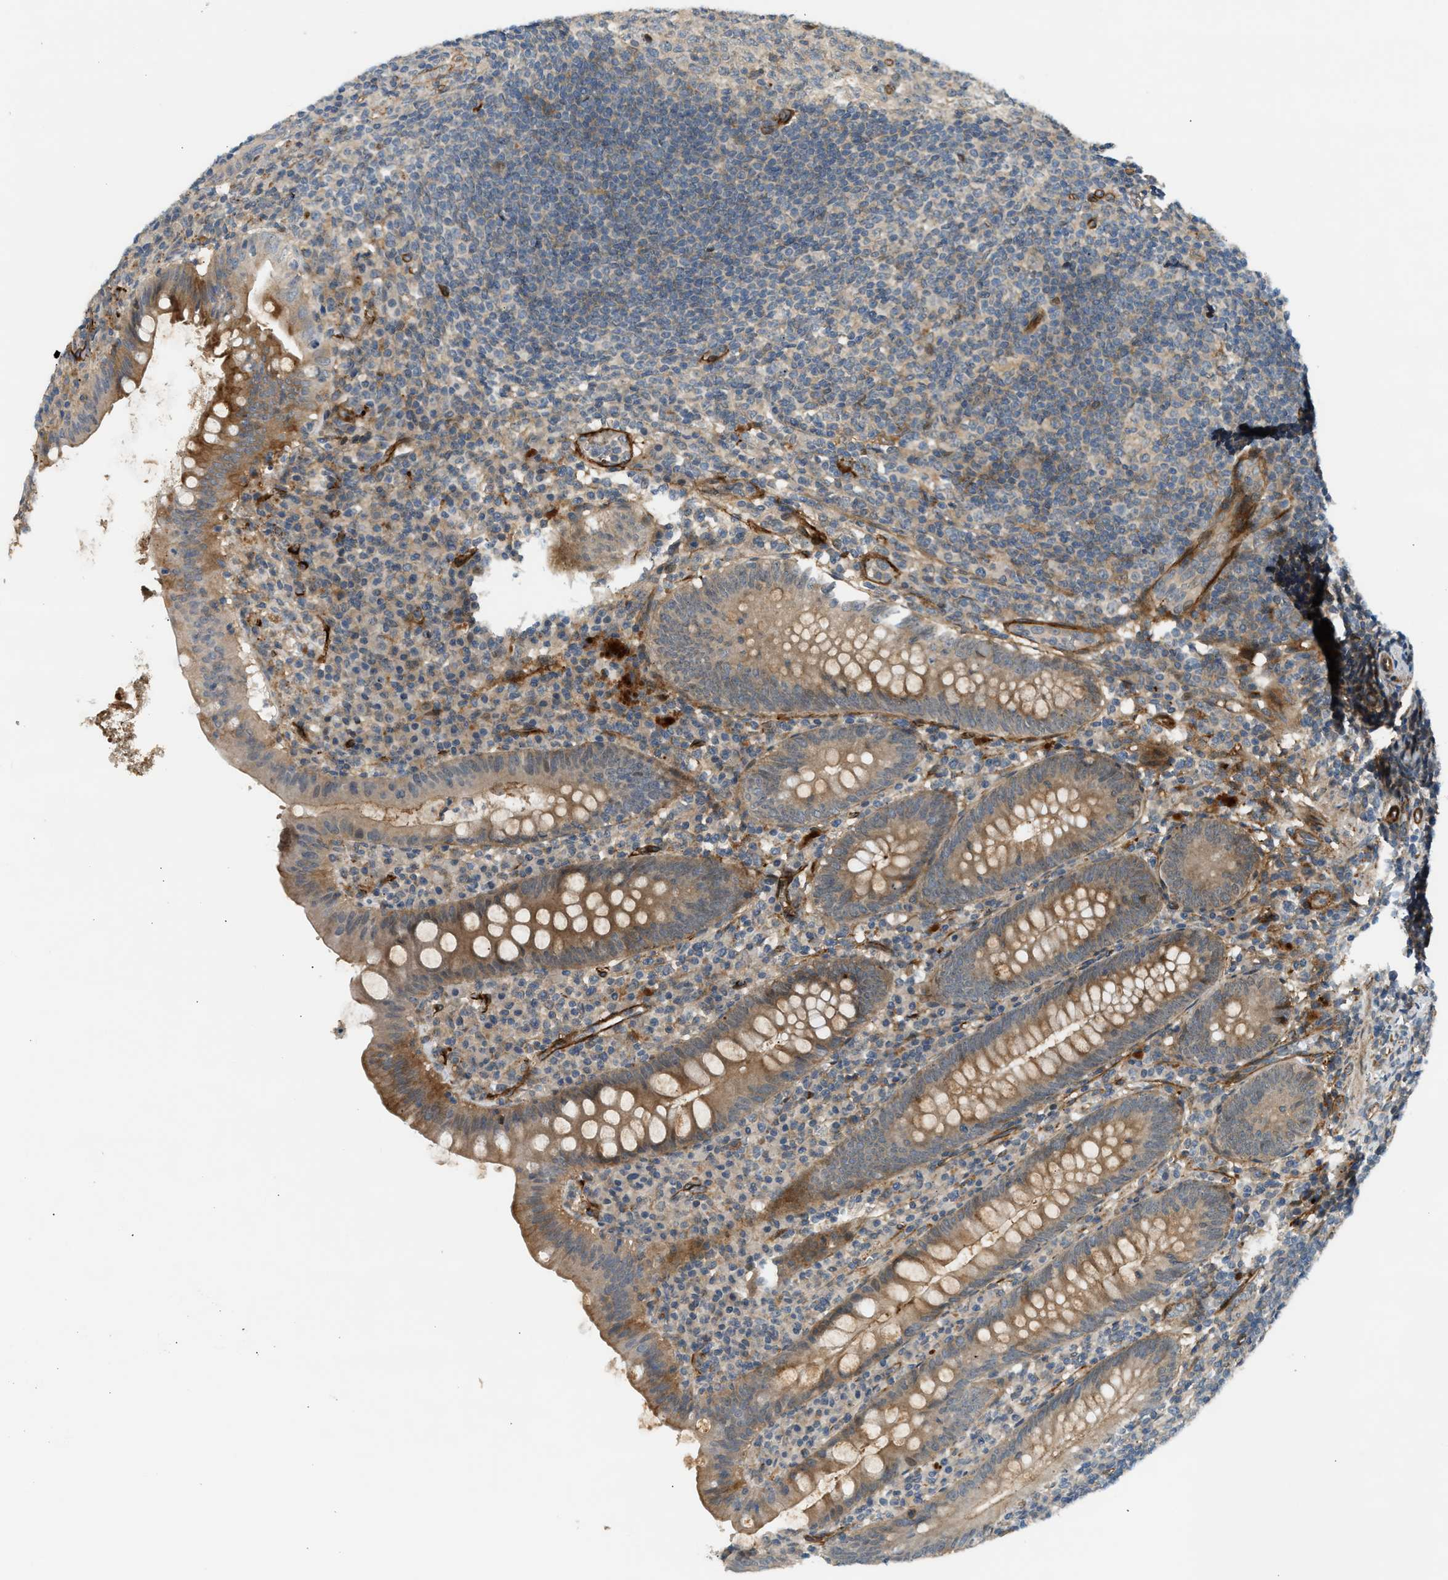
{"staining": {"intensity": "moderate", "quantity": ">75%", "location": "cytoplasmic/membranous"}, "tissue": "appendix", "cell_type": "Glandular cells", "image_type": "normal", "snomed": [{"axis": "morphology", "description": "Normal tissue, NOS"}, {"axis": "topography", "description": "Appendix"}], "caption": "Immunohistochemical staining of benign appendix exhibits >75% levels of moderate cytoplasmic/membranous protein expression in about >75% of glandular cells. (brown staining indicates protein expression, while blue staining denotes nuclei).", "gene": "EDNRA", "patient": {"sex": "male", "age": 56}}